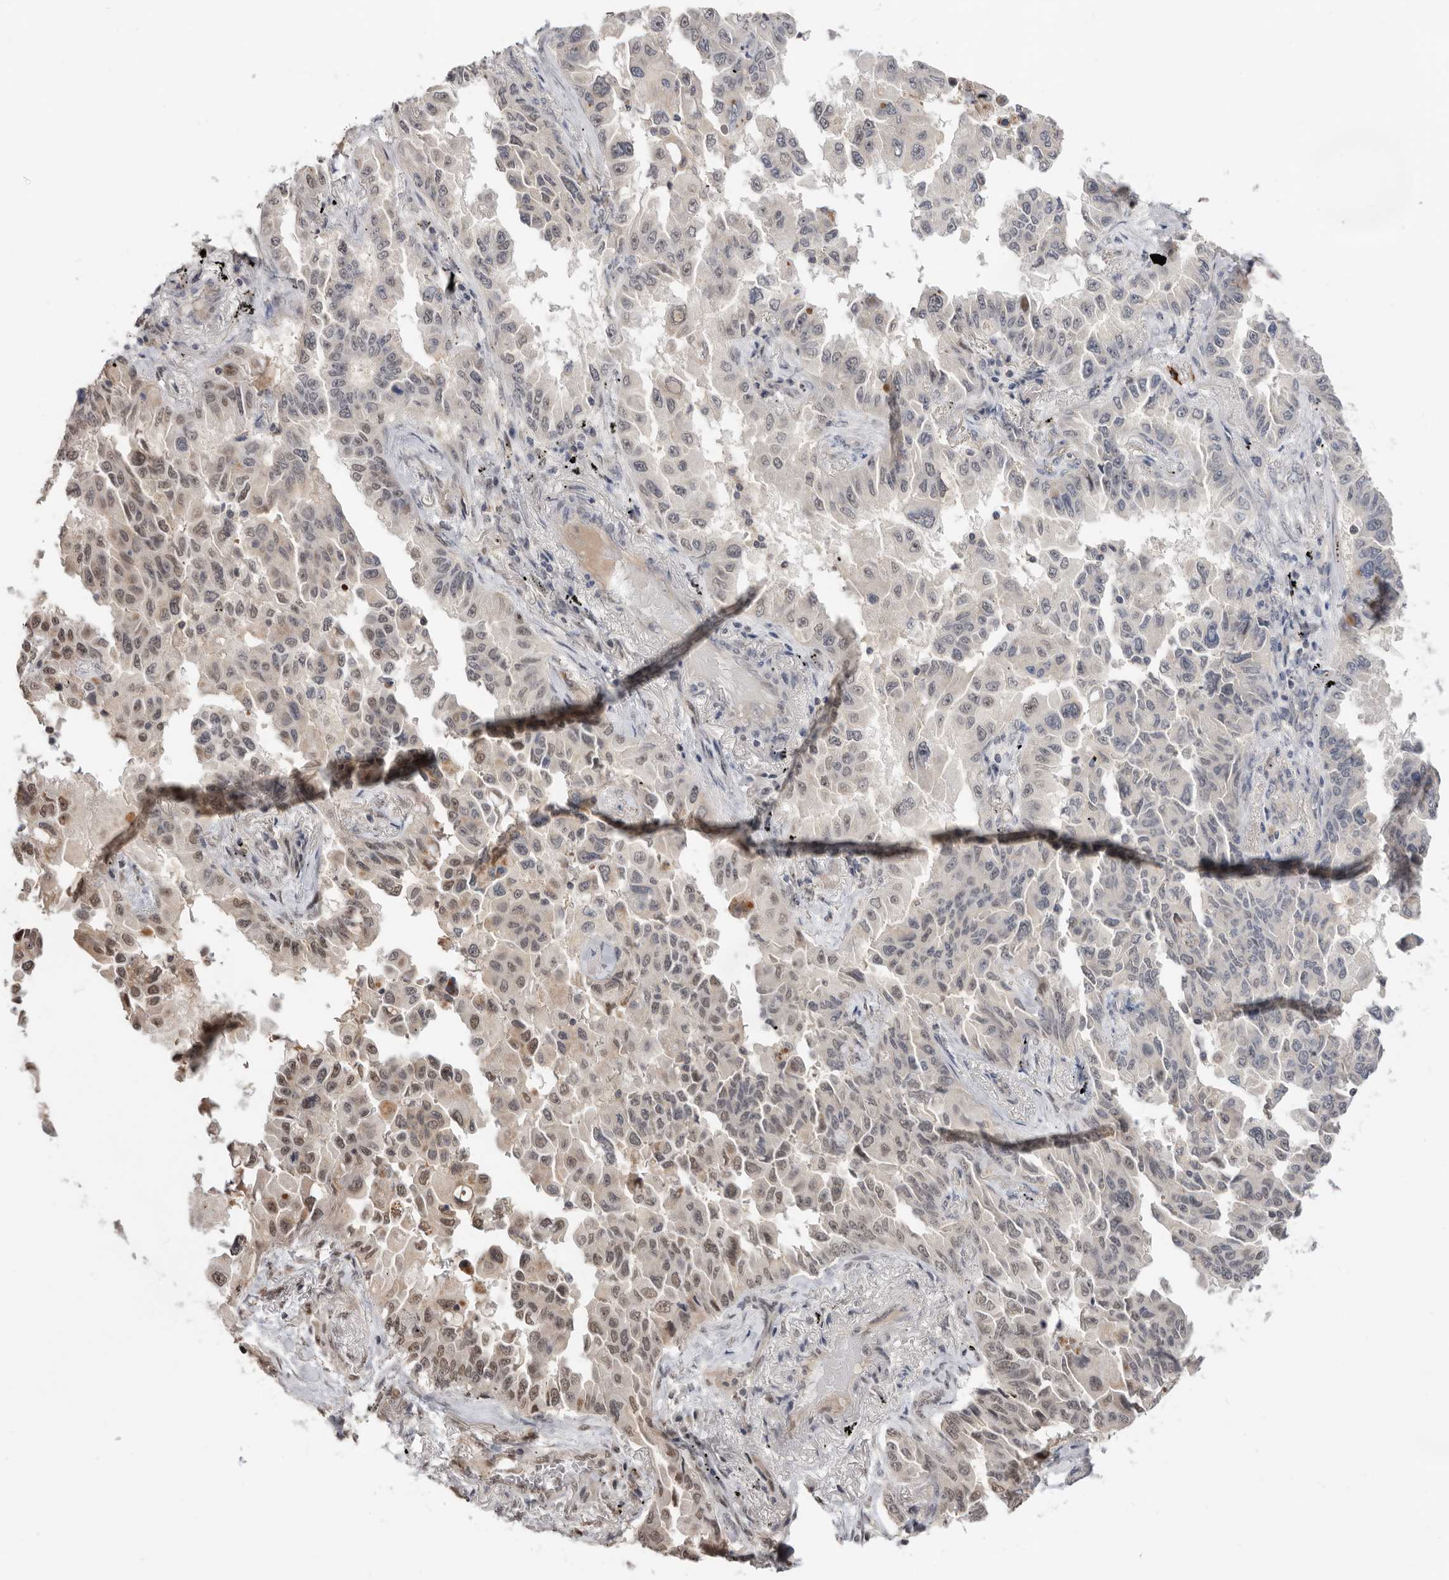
{"staining": {"intensity": "moderate", "quantity": ">75%", "location": "nuclear"}, "tissue": "lung cancer", "cell_type": "Tumor cells", "image_type": "cancer", "snomed": [{"axis": "morphology", "description": "Adenocarcinoma, NOS"}, {"axis": "topography", "description": "Lung"}], "caption": "Tumor cells show moderate nuclear positivity in about >75% of cells in adenocarcinoma (lung).", "gene": "BRCA2", "patient": {"sex": "female", "age": 67}}